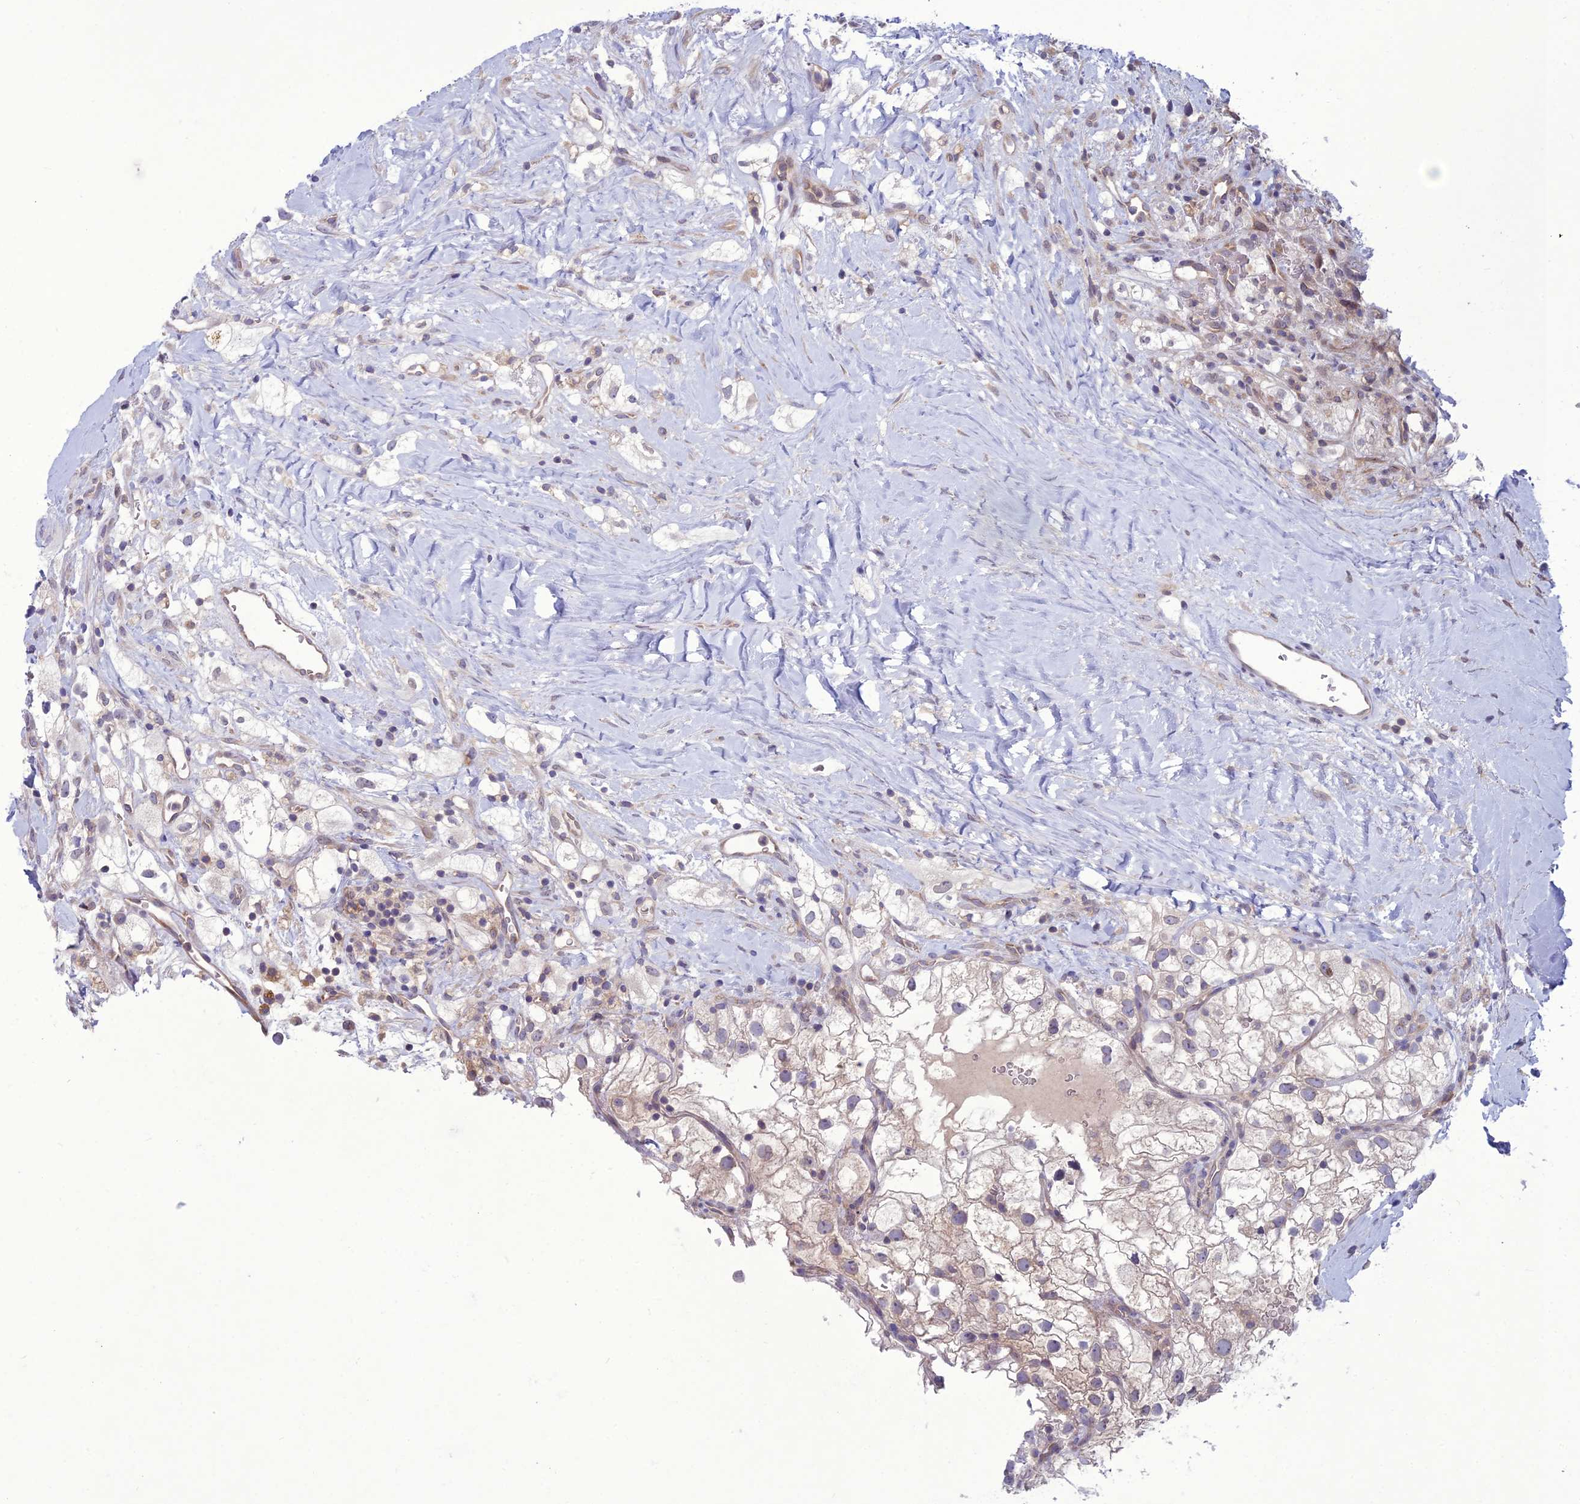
{"staining": {"intensity": "negative", "quantity": "none", "location": "none"}, "tissue": "renal cancer", "cell_type": "Tumor cells", "image_type": "cancer", "snomed": [{"axis": "morphology", "description": "Adenocarcinoma, NOS"}, {"axis": "topography", "description": "Kidney"}], "caption": "DAB (3,3'-diaminobenzidine) immunohistochemical staining of renal adenocarcinoma displays no significant expression in tumor cells. (DAB IHC with hematoxylin counter stain).", "gene": "WDR46", "patient": {"sex": "male", "age": 59}}